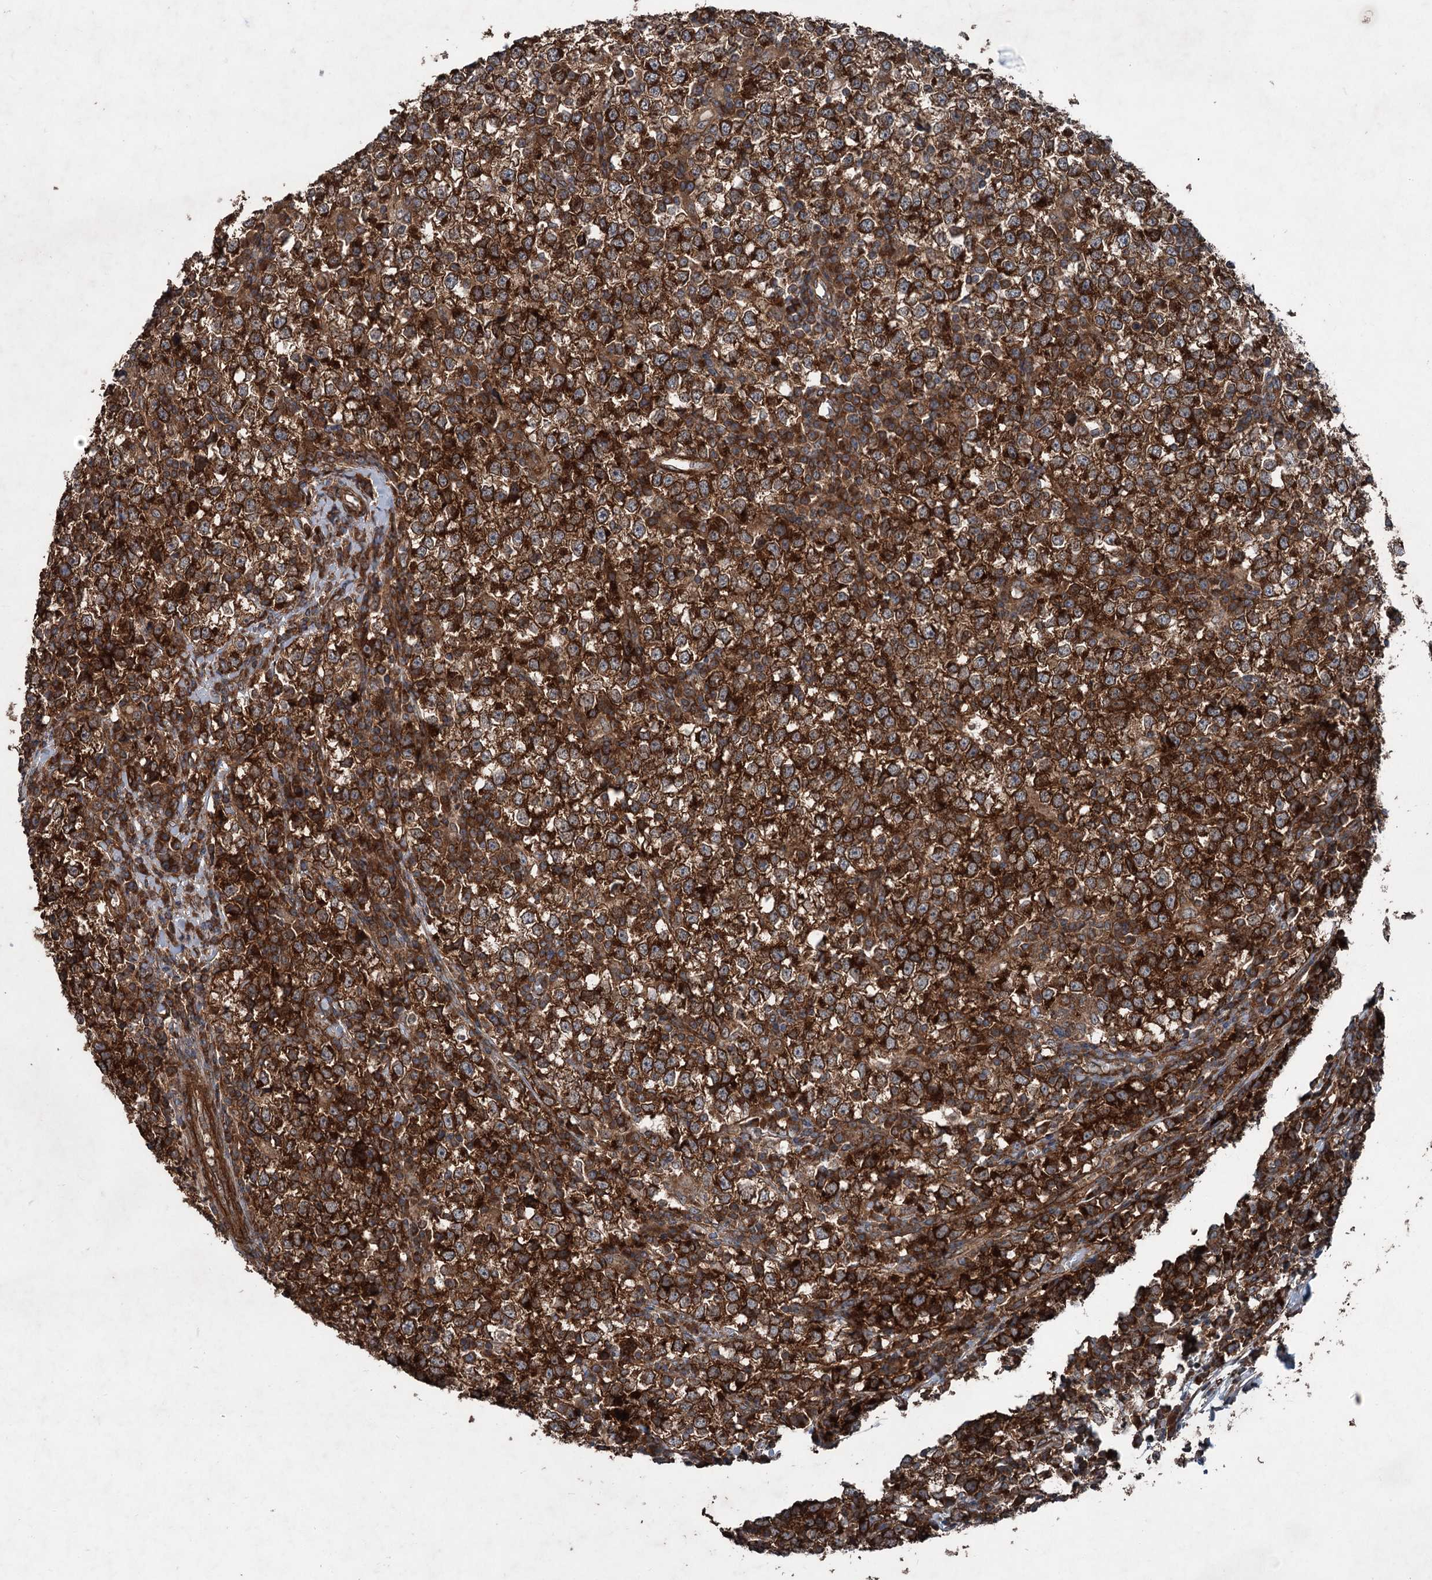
{"staining": {"intensity": "strong", "quantity": ">75%", "location": "cytoplasmic/membranous"}, "tissue": "testis cancer", "cell_type": "Tumor cells", "image_type": "cancer", "snomed": [{"axis": "morphology", "description": "Seminoma, NOS"}, {"axis": "topography", "description": "Testis"}], "caption": "This micrograph shows IHC staining of human seminoma (testis), with high strong cytoplasmic/membranous staining in about >75% of tumor cells.", "gene": "RNF214", "patient": {"sex": "male", "age": 65}}